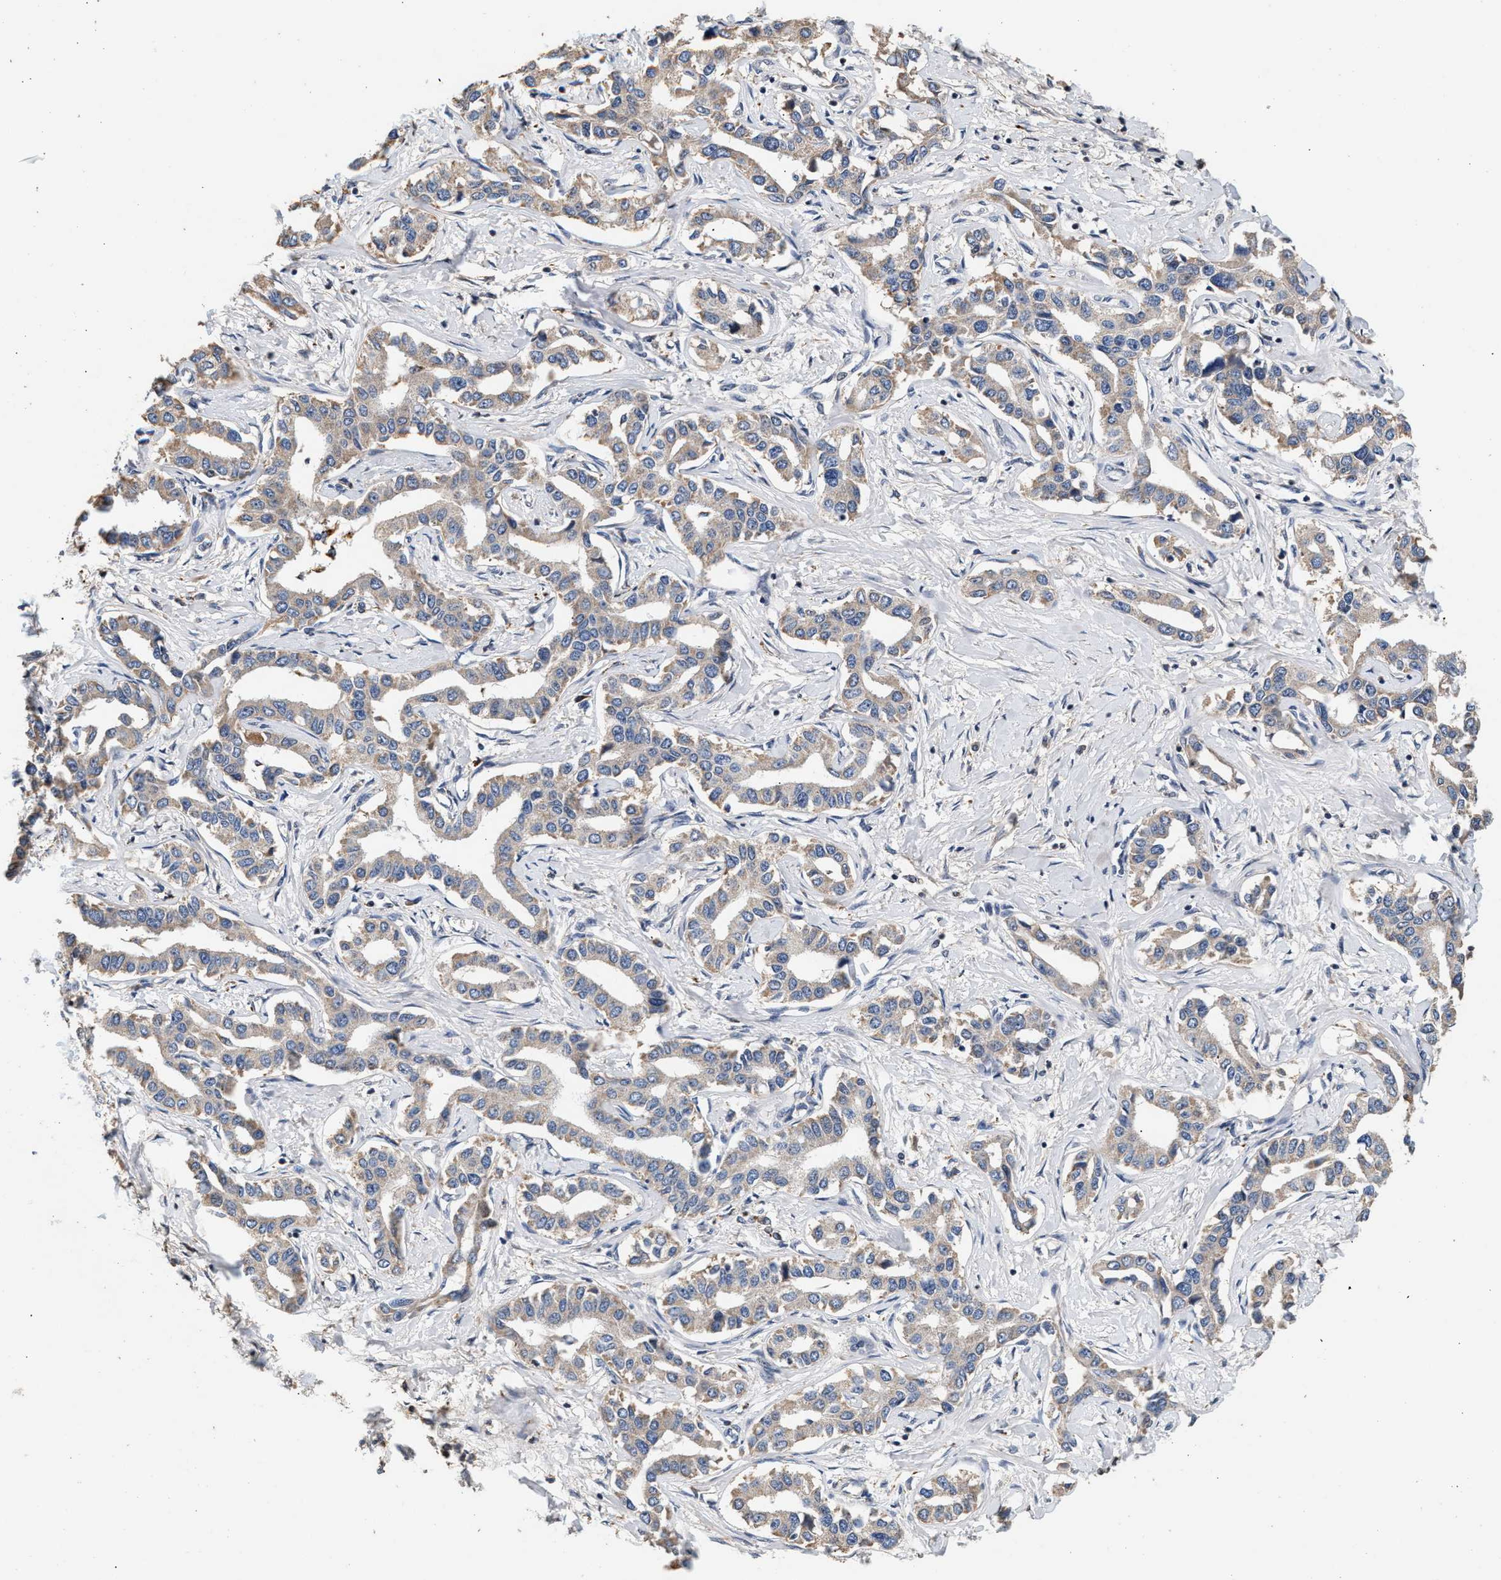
{"staining": {"intensity": "weak", "quantity": "<25%", "location": "cytoplasmic/membranous"}, "tissue": "liver cancer", "cell_type": "Tumor cells", "image_type": "cancer", "snomed": [{"axis": "morphology", "description": "Cholangiocarcinoma"}, {"axis": "topography", "description": "Liver"}], "caption": "A photomicrograph of liver cholangiocarcinoma stained for a protein exhibits no brown staining in tumor cells.", "gene": "PTGR3", "patient": {"sex": "male", "age": 59}}